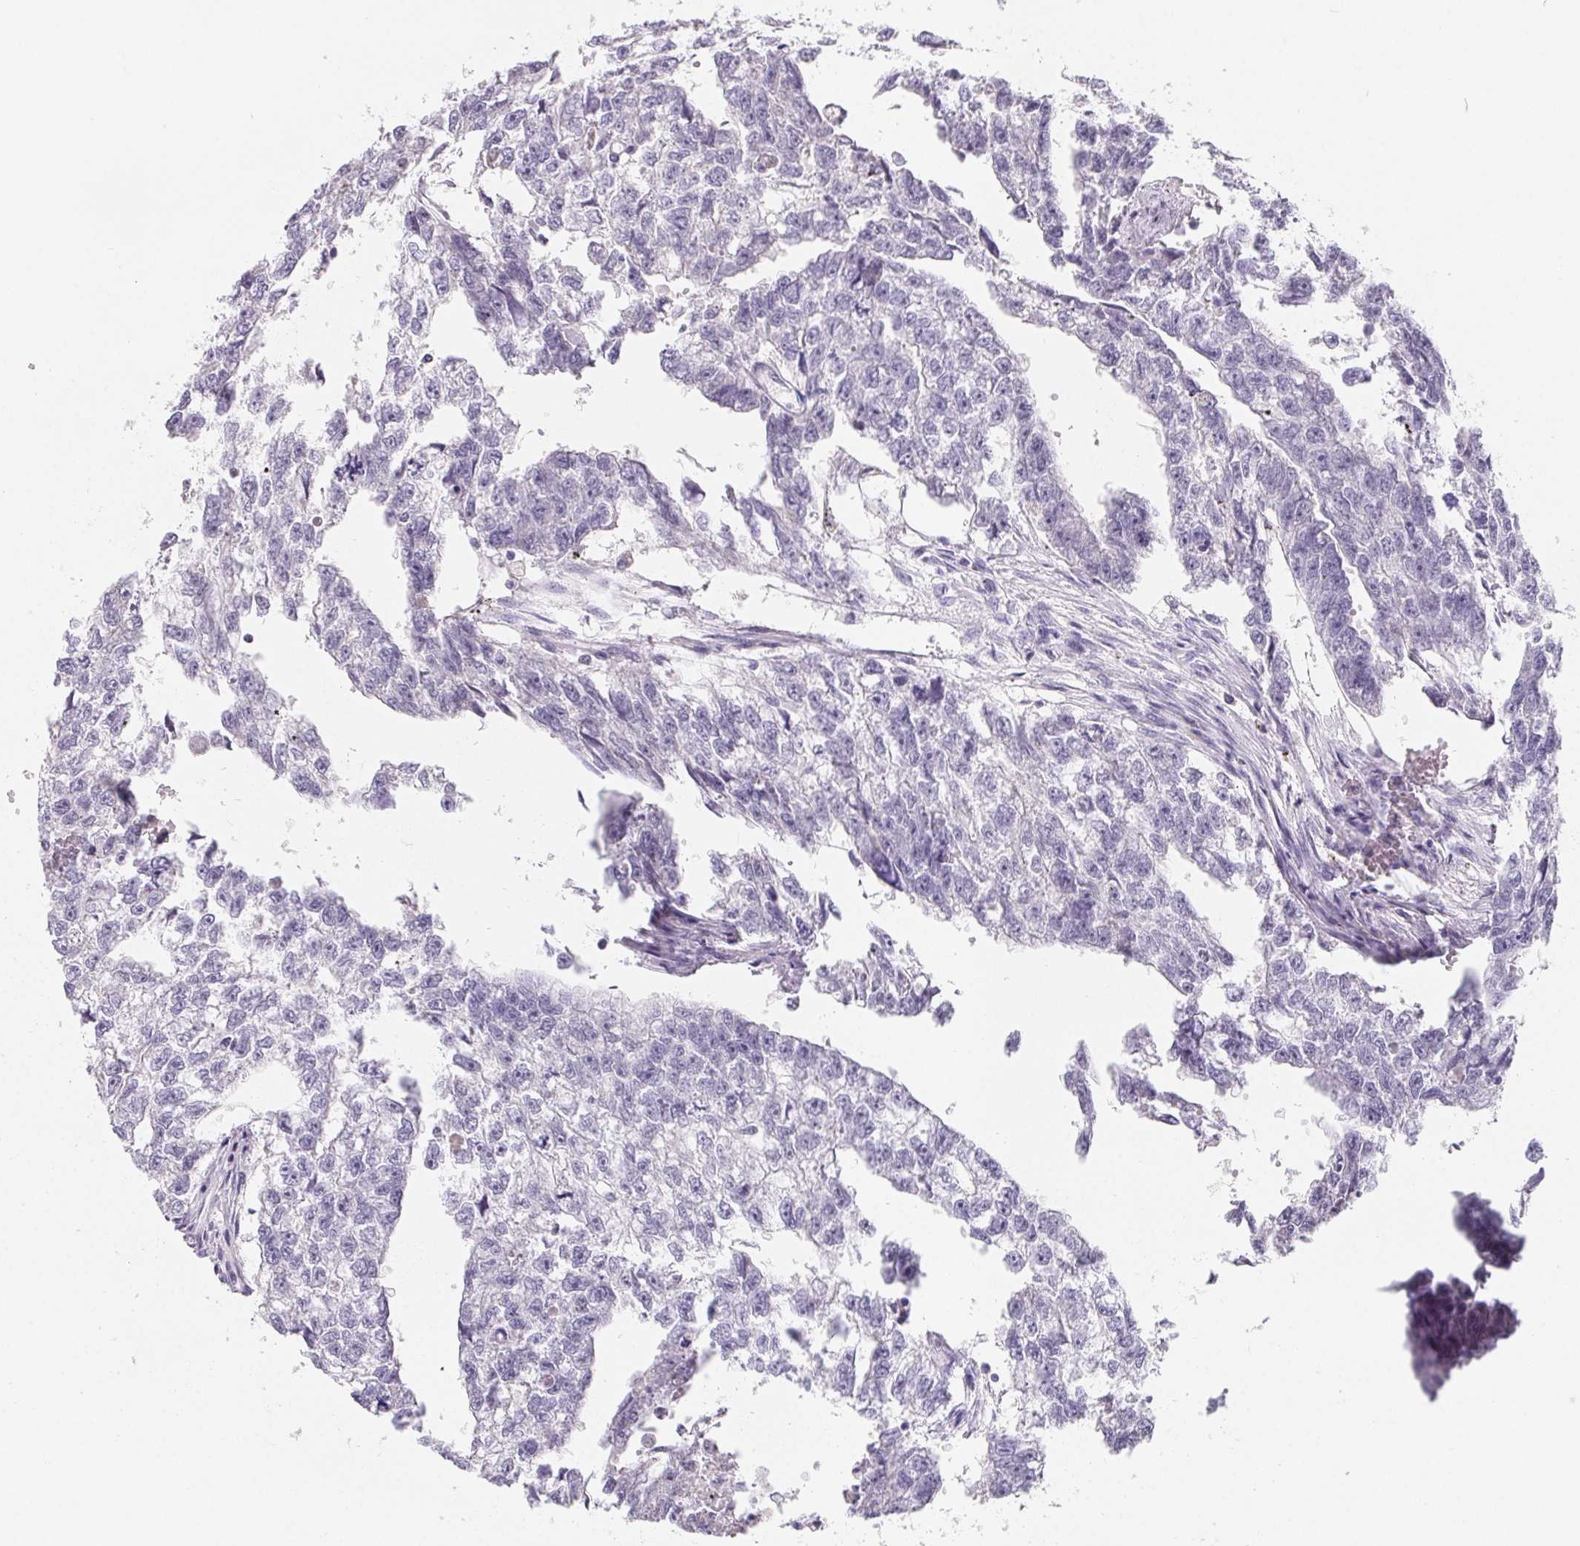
{"staining": {"intensity": "negative", "quantity": "none", "location": "none"}, "tissue": "testis cancer", "cell_type": "Tumor cells", "image_type": "cancer", "snomed": [{"axis": "morphology", "description": "Carcinoma, Embryonal, NOS"}, {"axis": "morphology", "description": "Teratoma, malignant, NOS"}, {"axis": "topography", "description": "Testis"}], "caption": "Immunohistochemical staining of human testis cancer (malignant teratoma) exhibits no significant positivity in tumor cells. (DAB (3,3'-diaminobenzidine) immunohistochemistry (IHC) visualized using brightfield microscopy, high magnification).", "gene": "FDX1", "patient": {"sex": "male", "age": 44}}